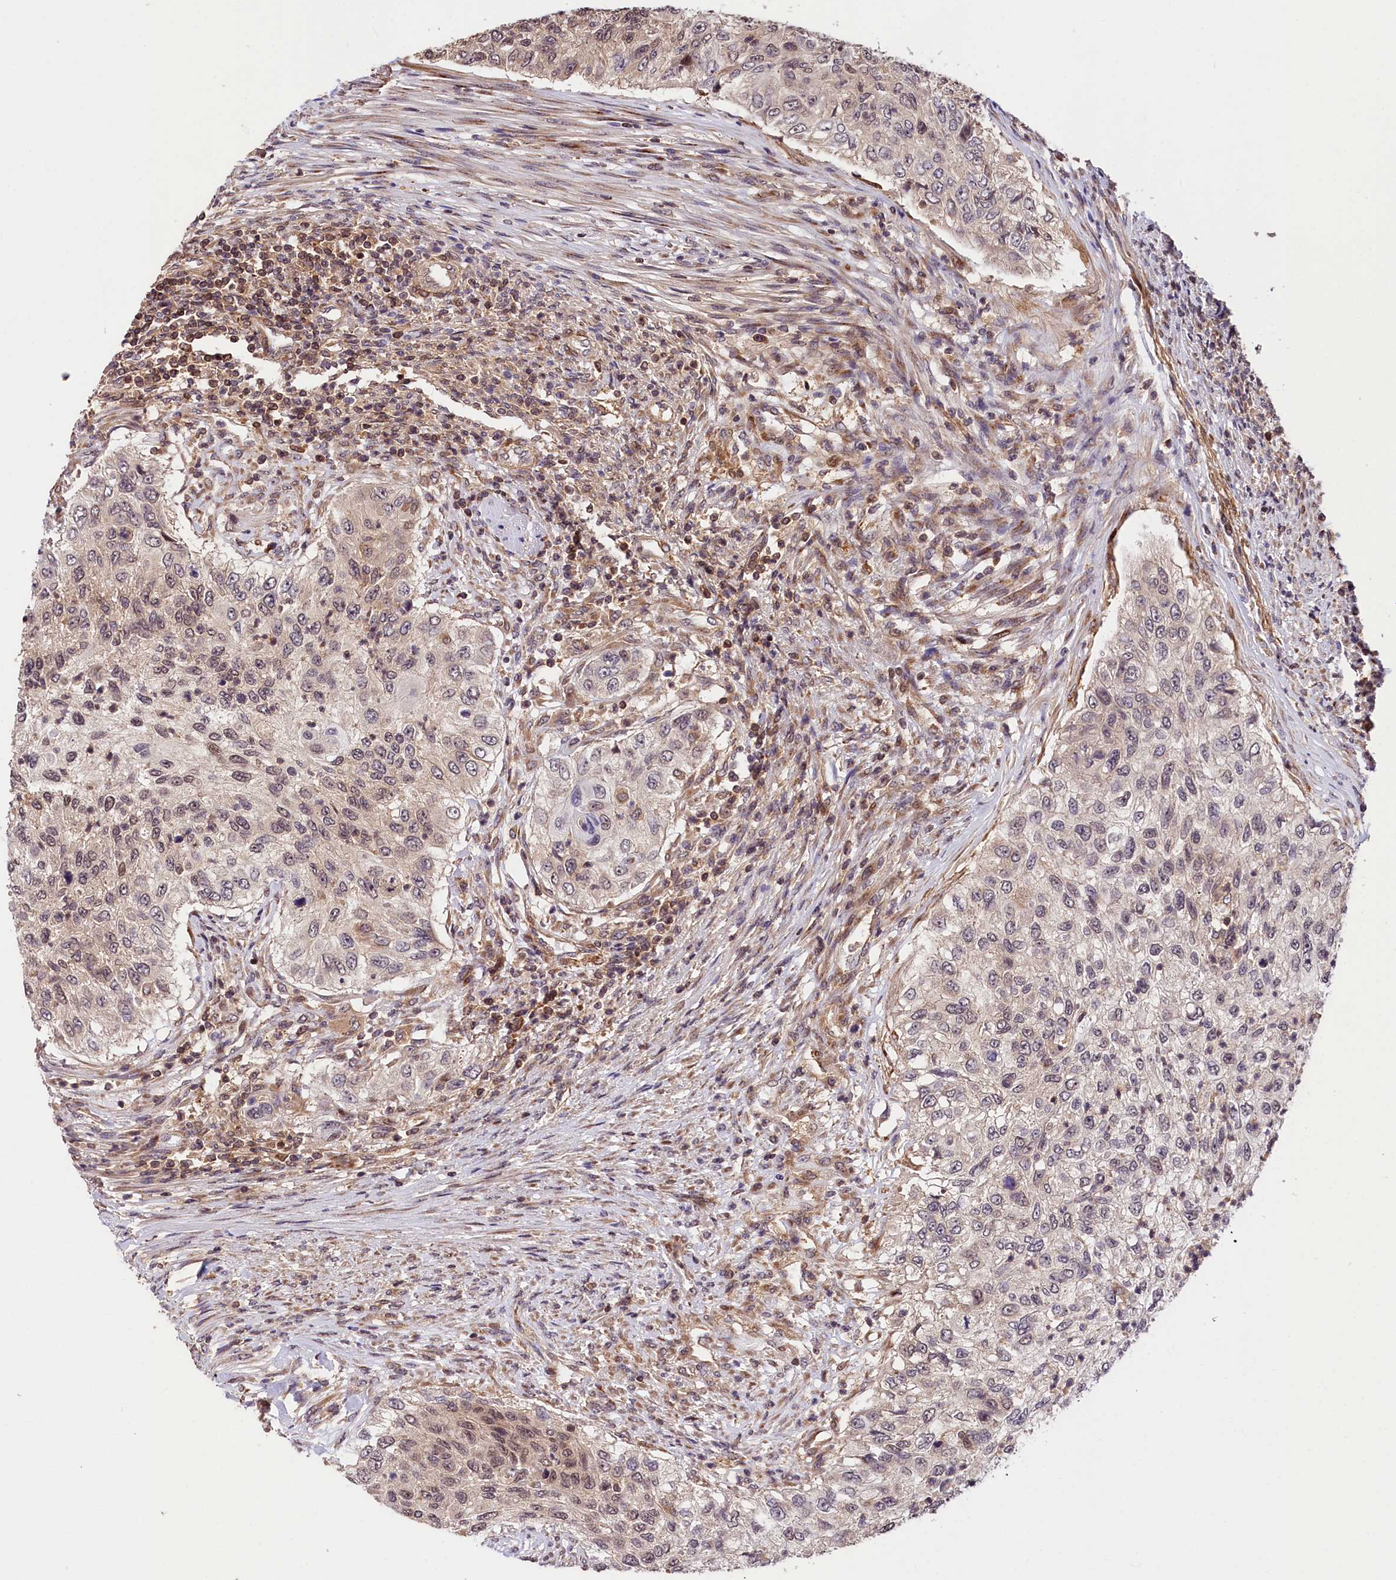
{"staining": {"intensity": "negative", "quantity": "none", "location": "none"}, "tissue": "urothelial cancer", "cell_type": "Tumor cells", "image_type": "cancer", "snomed": [{"axis": "morphology", "description": "Urothelial carcinoma, High grade"}, {"axis": "topography", "description": "Urinary bladder"}], "caption": "Human high-grade urothelial carcinoma stained for a protein using immunohistochemistry (IHC) demonstrates no staining in tumor cells.", "gene": "CHORDC1", "patient": {"sex": "female", "age": 60}}